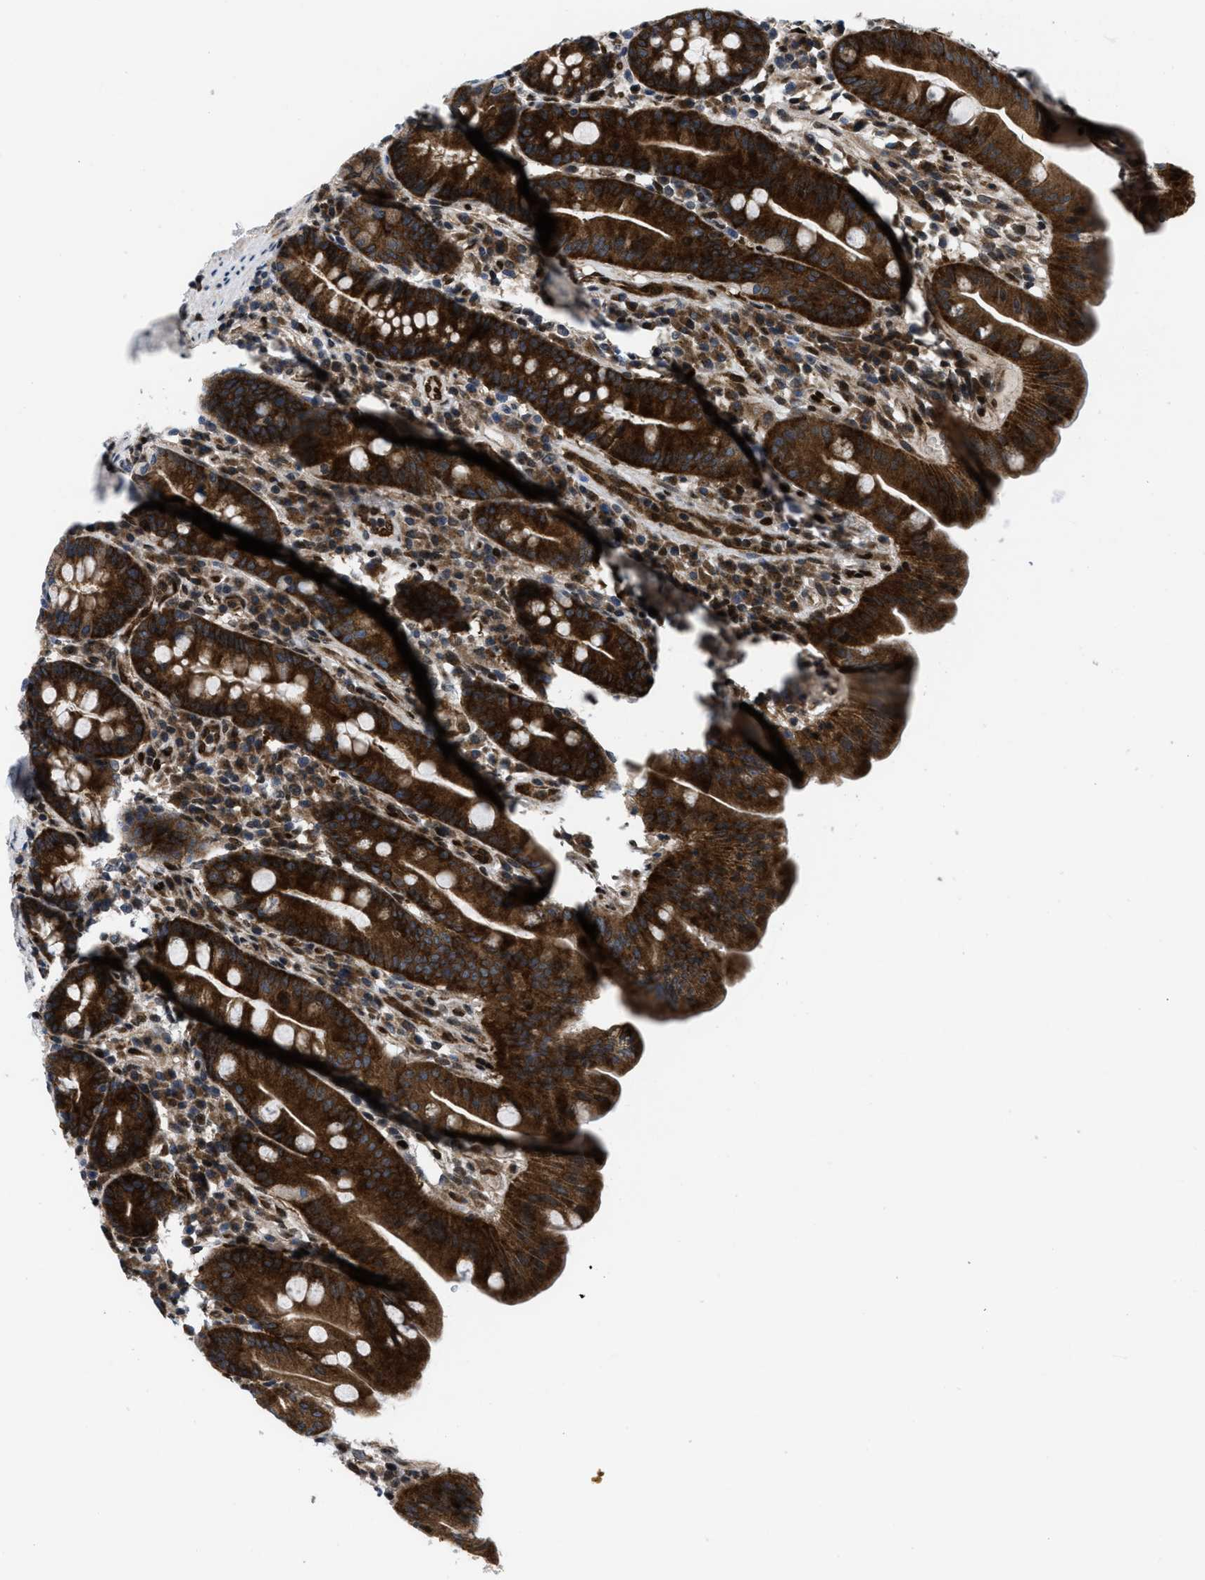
{"staining": {"intensity": "strong", "quantity": ">75%", "location": "cytoplasmic/membranous"}, "tissue": "duodenum", "cell_type": "Glandular cells", "image_type": "normal", "snomed": [{"axis": "morphology", "description": "Normal tissue, NOS"}, {"axis": "topography", "description": "Duodenum"}], "caption": "High-magnification brightfield microscopy of normal duodenum stained with DAB (brown) and counterstained with hematoxylin (blue). glandular cells exhibit strong cytoplasmic/membranous staining is appreciated in approximately>75% of cells.", "gene": "PPP2CB", "patient": {"sex": "male", "age": 50}}